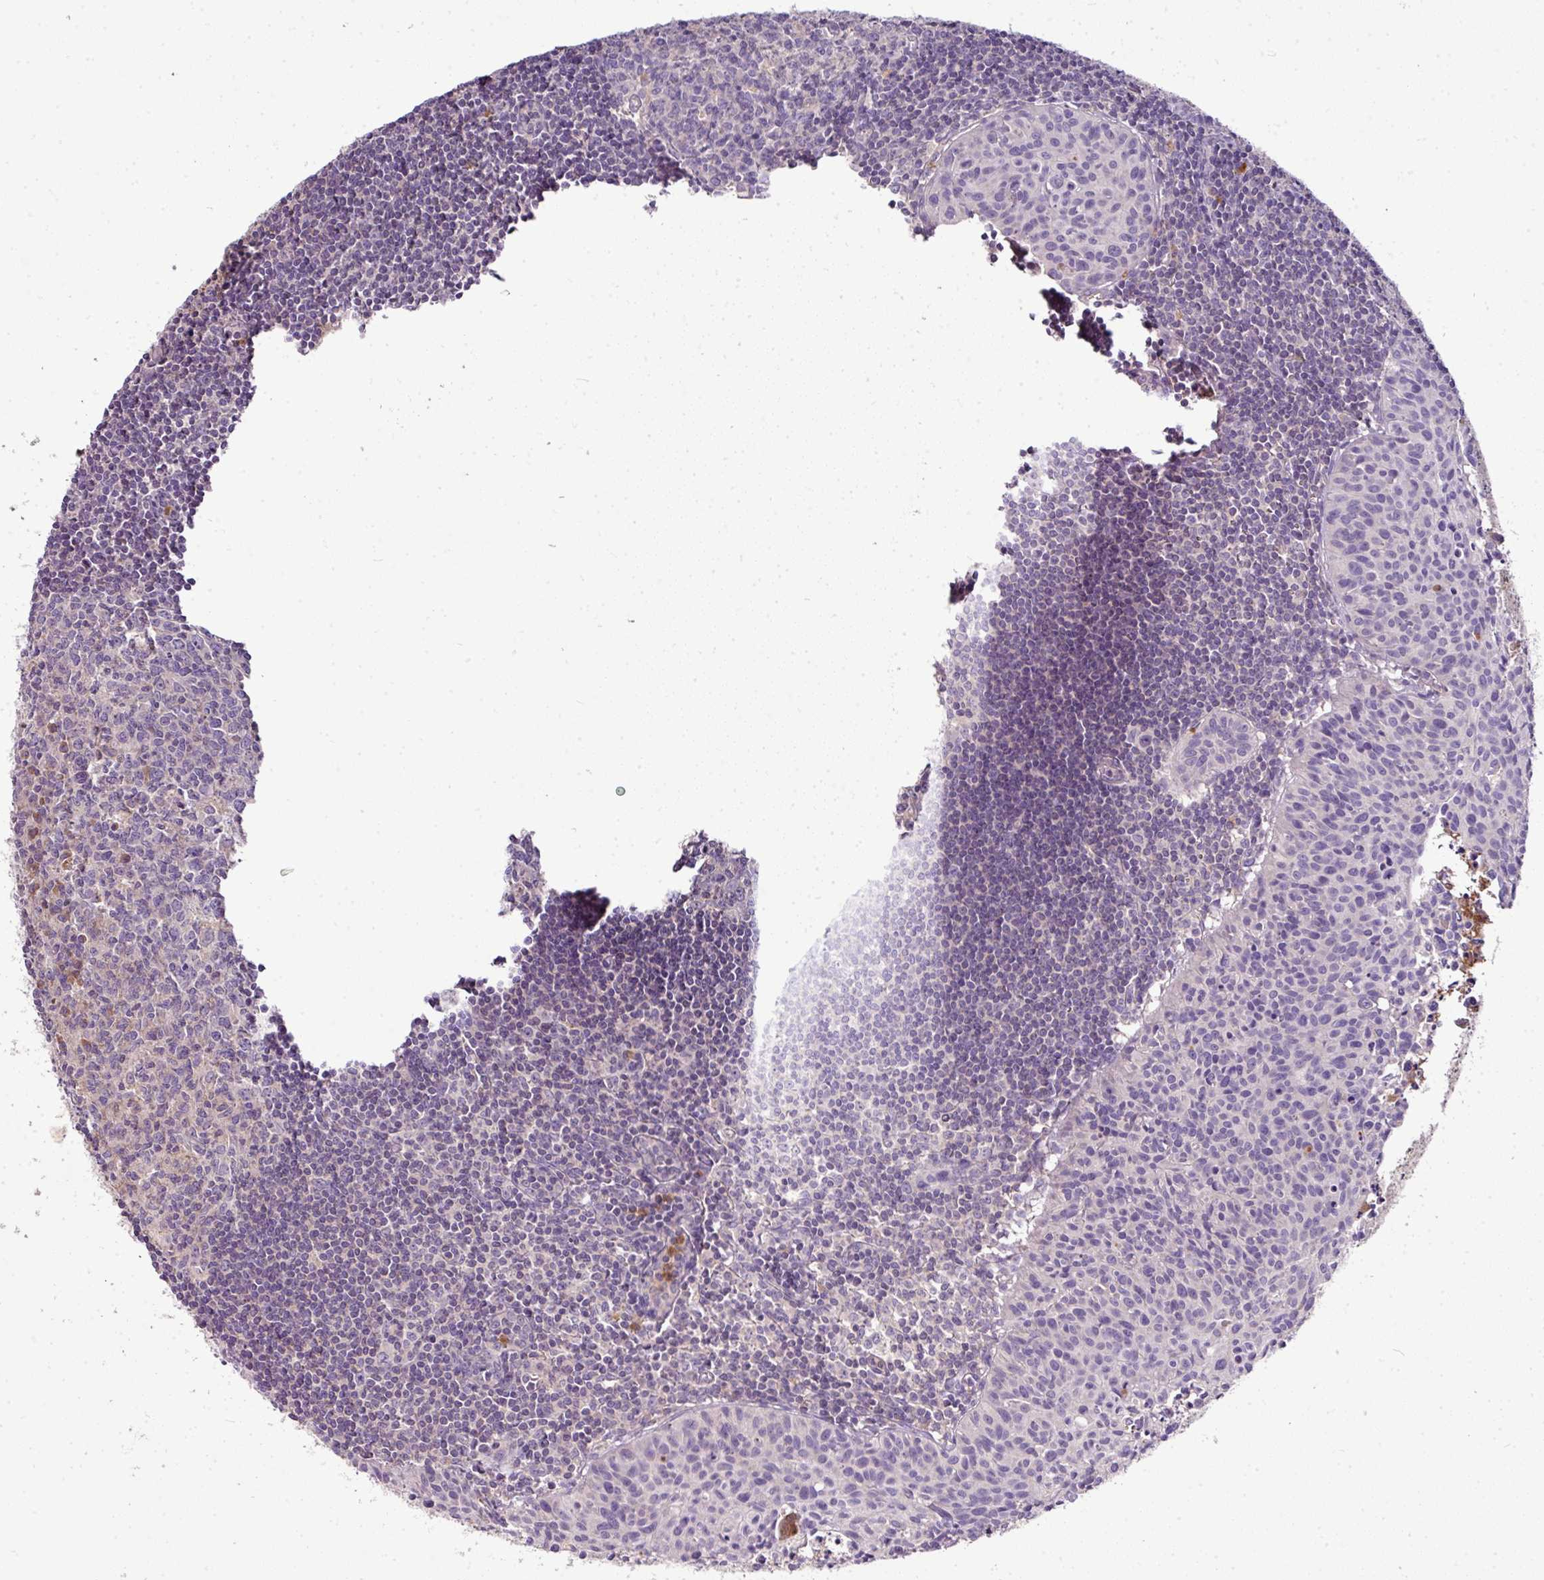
{"staining": {"intensity": "negative", "quantity": "none", "location": "none"}, "tissue": "lymph node", "cell_type": "Germinal center cells", "image_type": "normal", "snomed": [{"axis": "morphology", "description": "Normal tissue, NOS"}, {"axis": "topography", "description": "Lymph node"}], "caption": "An immunohistochemistry histopathology image of normal lymph node is shown. There is no staining in germinal center cells of lymph node. (Stains: DAB (3,3'-diaminobenzidine) IHC with hematoxylin counter stain, Microscopy: brightfield microscopy at high magnification).", "gene": "CAB39L", "patient": {"sex": "female", "age": 29}}